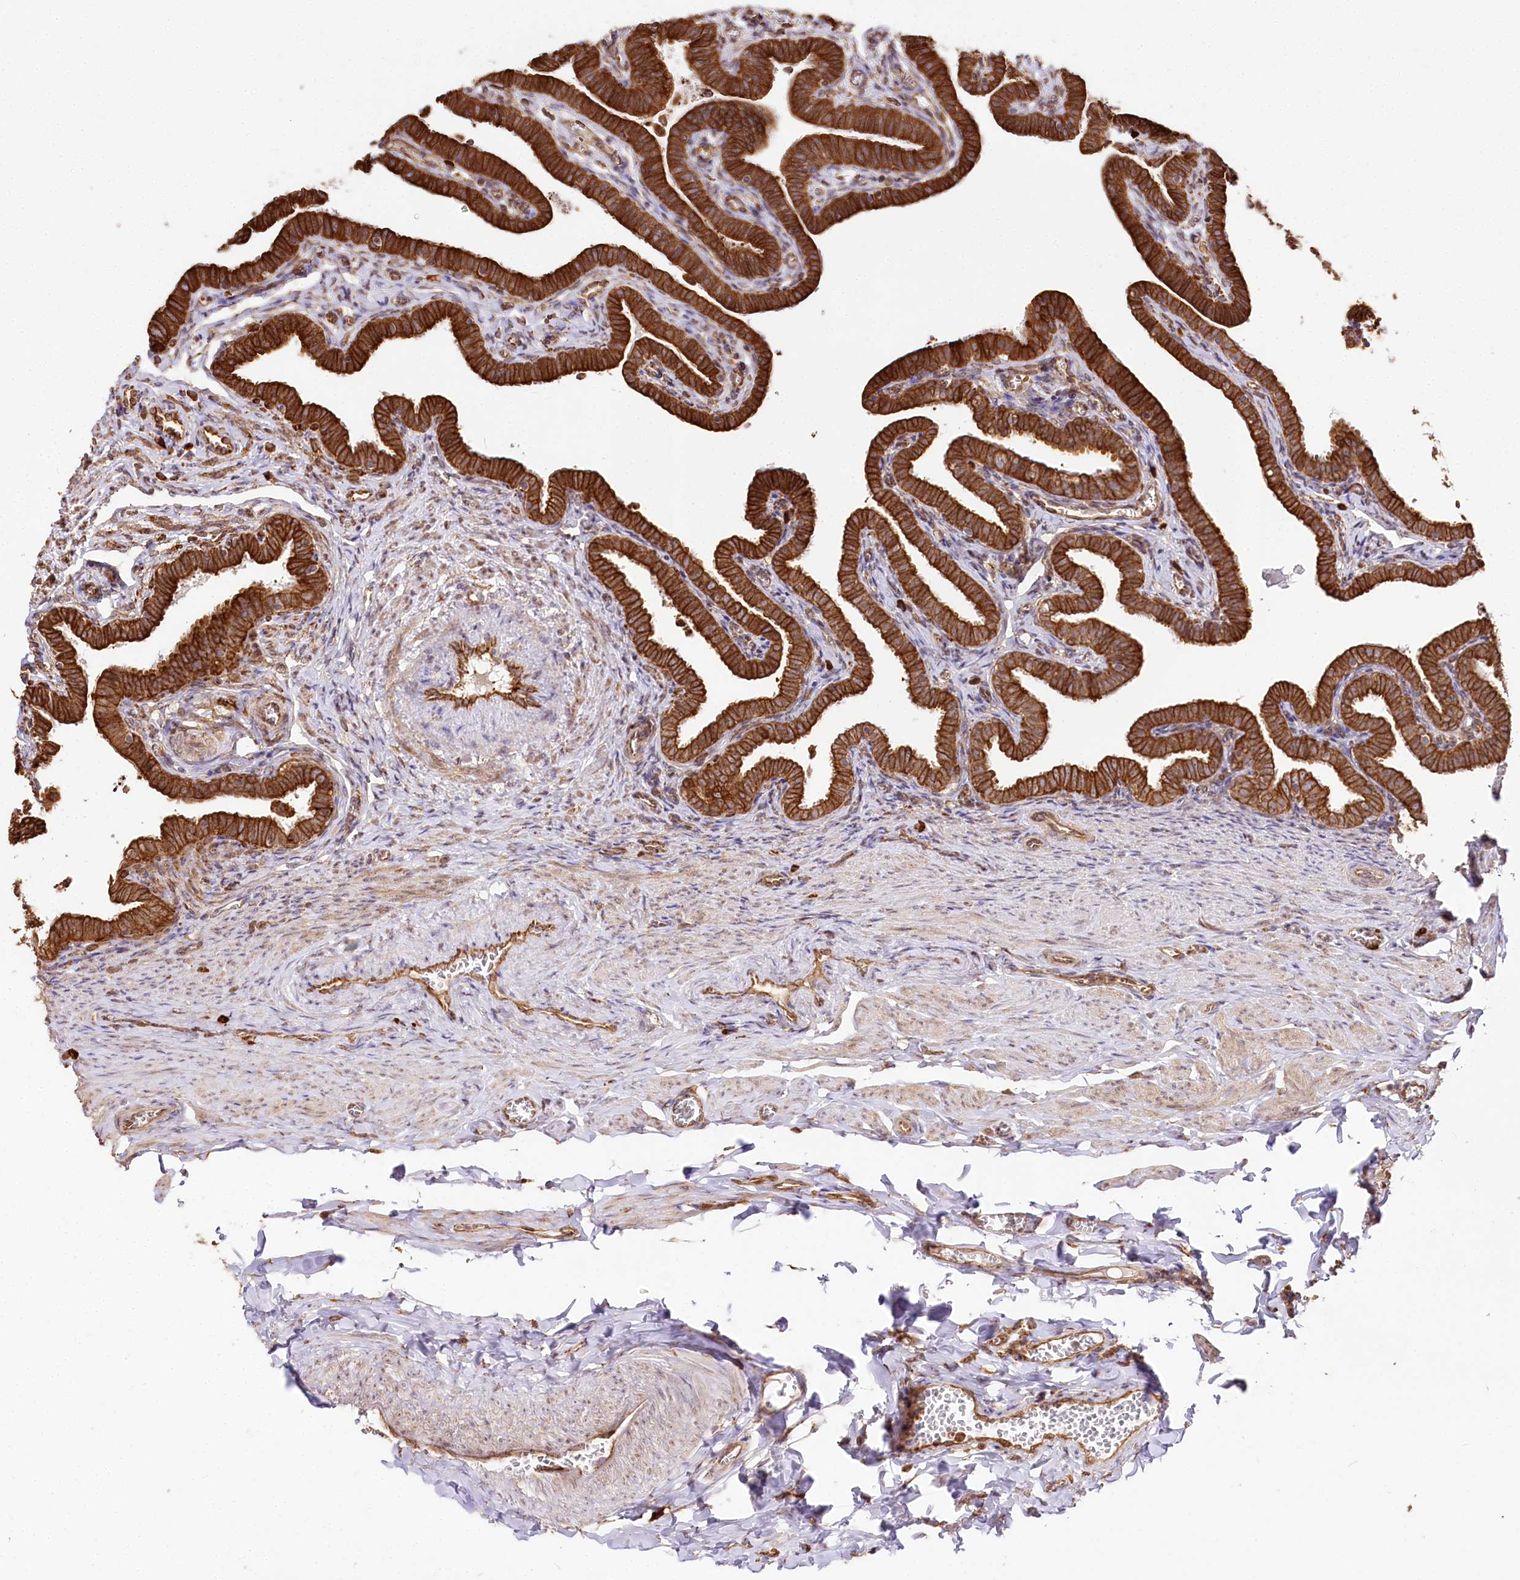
{"staining": {"intensity": "strong", "quantity": ">75%", "location": "cytoplasmic/membranous"}, "tissue": "fallopian tube", "cell_type": "Glandular cells", "image_type": "normal", "snomed": [{"axis": "morphology", "description": "Normal tissue, NOS"}, {"axis": "topography", "description": "Fallopian tube"}], "caption": "This micrograph demonstrates IHC staining of normal human fallopian tube, with high strong cytoplasmic/membranous staining in about >75% of glandular cells.", "gene": "CNPY2", "patient": {"sex": "female", "age": 36}}